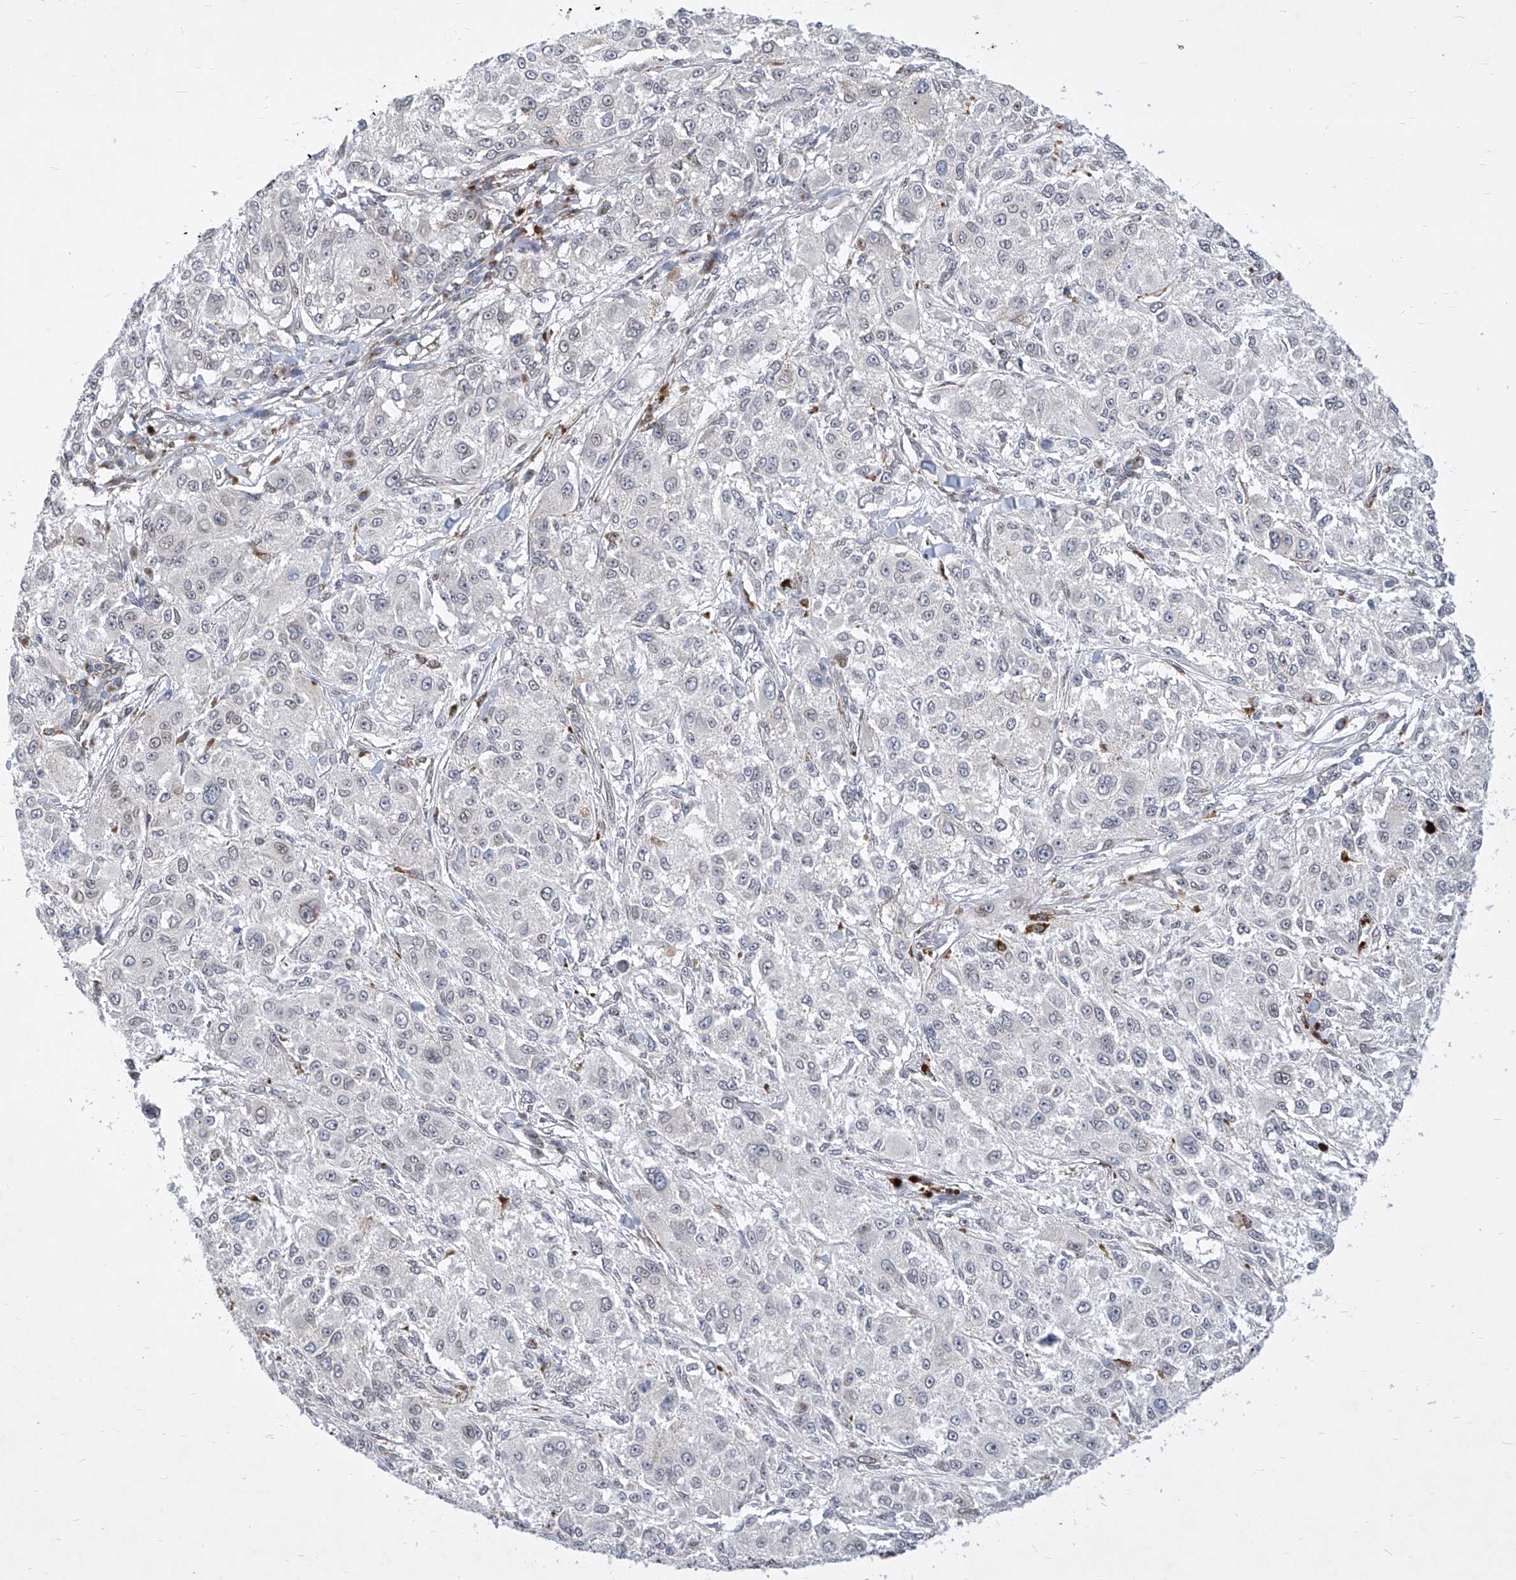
{"staining": {"intensity": "negative", "quantity": "none", "location": "none"}, "tissue": "melanoma", "cell_type": "Tumor cells", "image_type": "cancer", "snomed": [{"axis": "morphology", "description": "Necrosis, NOS"}, {"axis": "morphology", "description": "Malignant melanoma, NOS"}, {"axis": "topography", "description": "Skin"}], "caption": "Immunohistochemistry micrograph of neoplastic tissue: human melanoma stained with DAB reveals no significant protein positivity in tumor cells.", "gene": "MX2", "patient": {"sex": "female", "age": 87}}